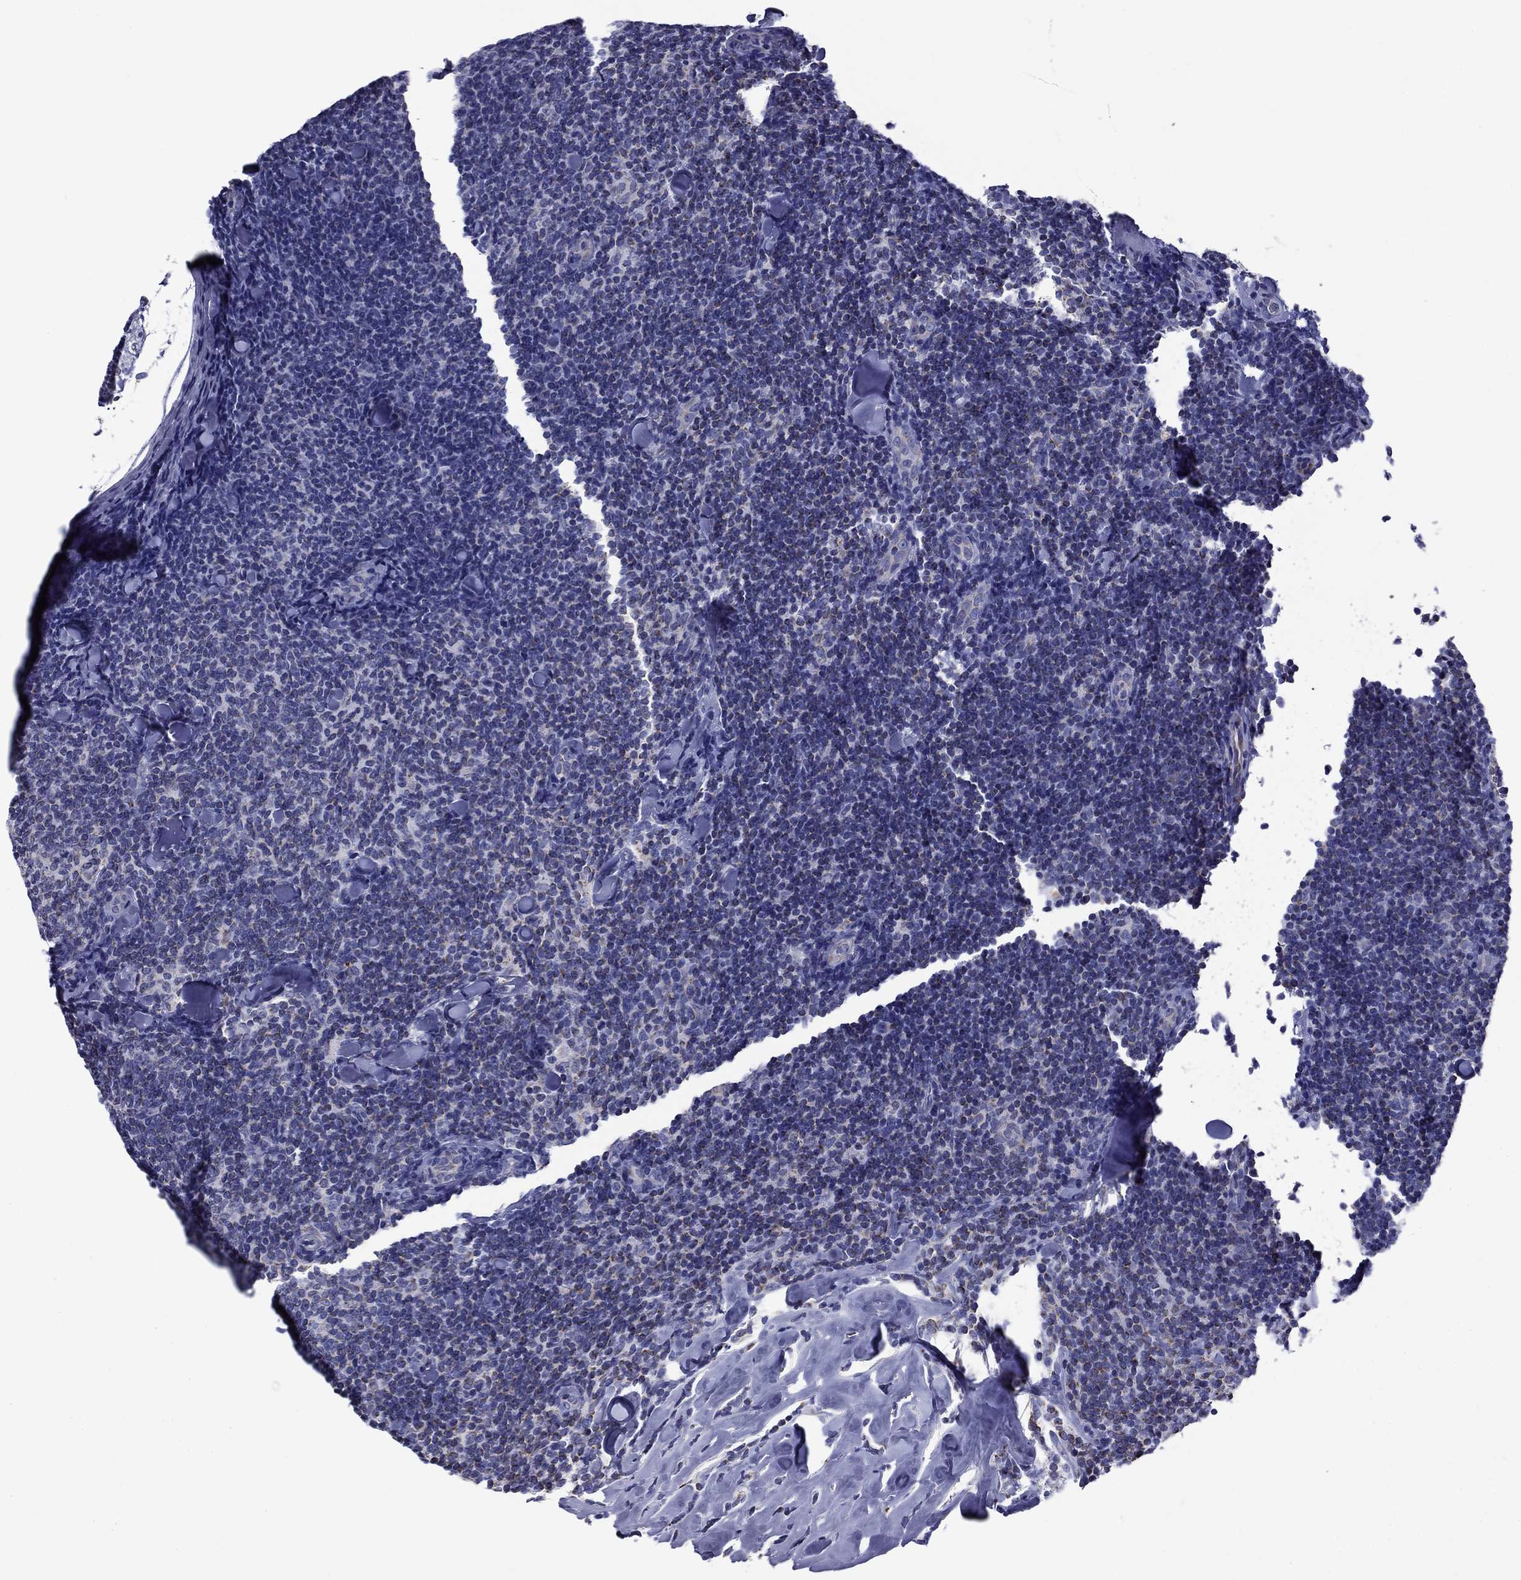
{"staining": {"intensity": "negative", "quantity": "none", "location": "none"}, "tissue": "lymphoma", "cell_type": "Tumor cells", "image_type": "cancer", "snomed": [{"axis": "morphology", "description": "Malignant lymphoma, non-Hodgkin's type, Low grade"}, {"axis": "topography", "description": "Lymph node"}], "caption": "A micrograph of human lymphoma is negative for staining in tumor cells.", "gene": "ACADSB", "patient": {"sex": "female", "age": 56}}